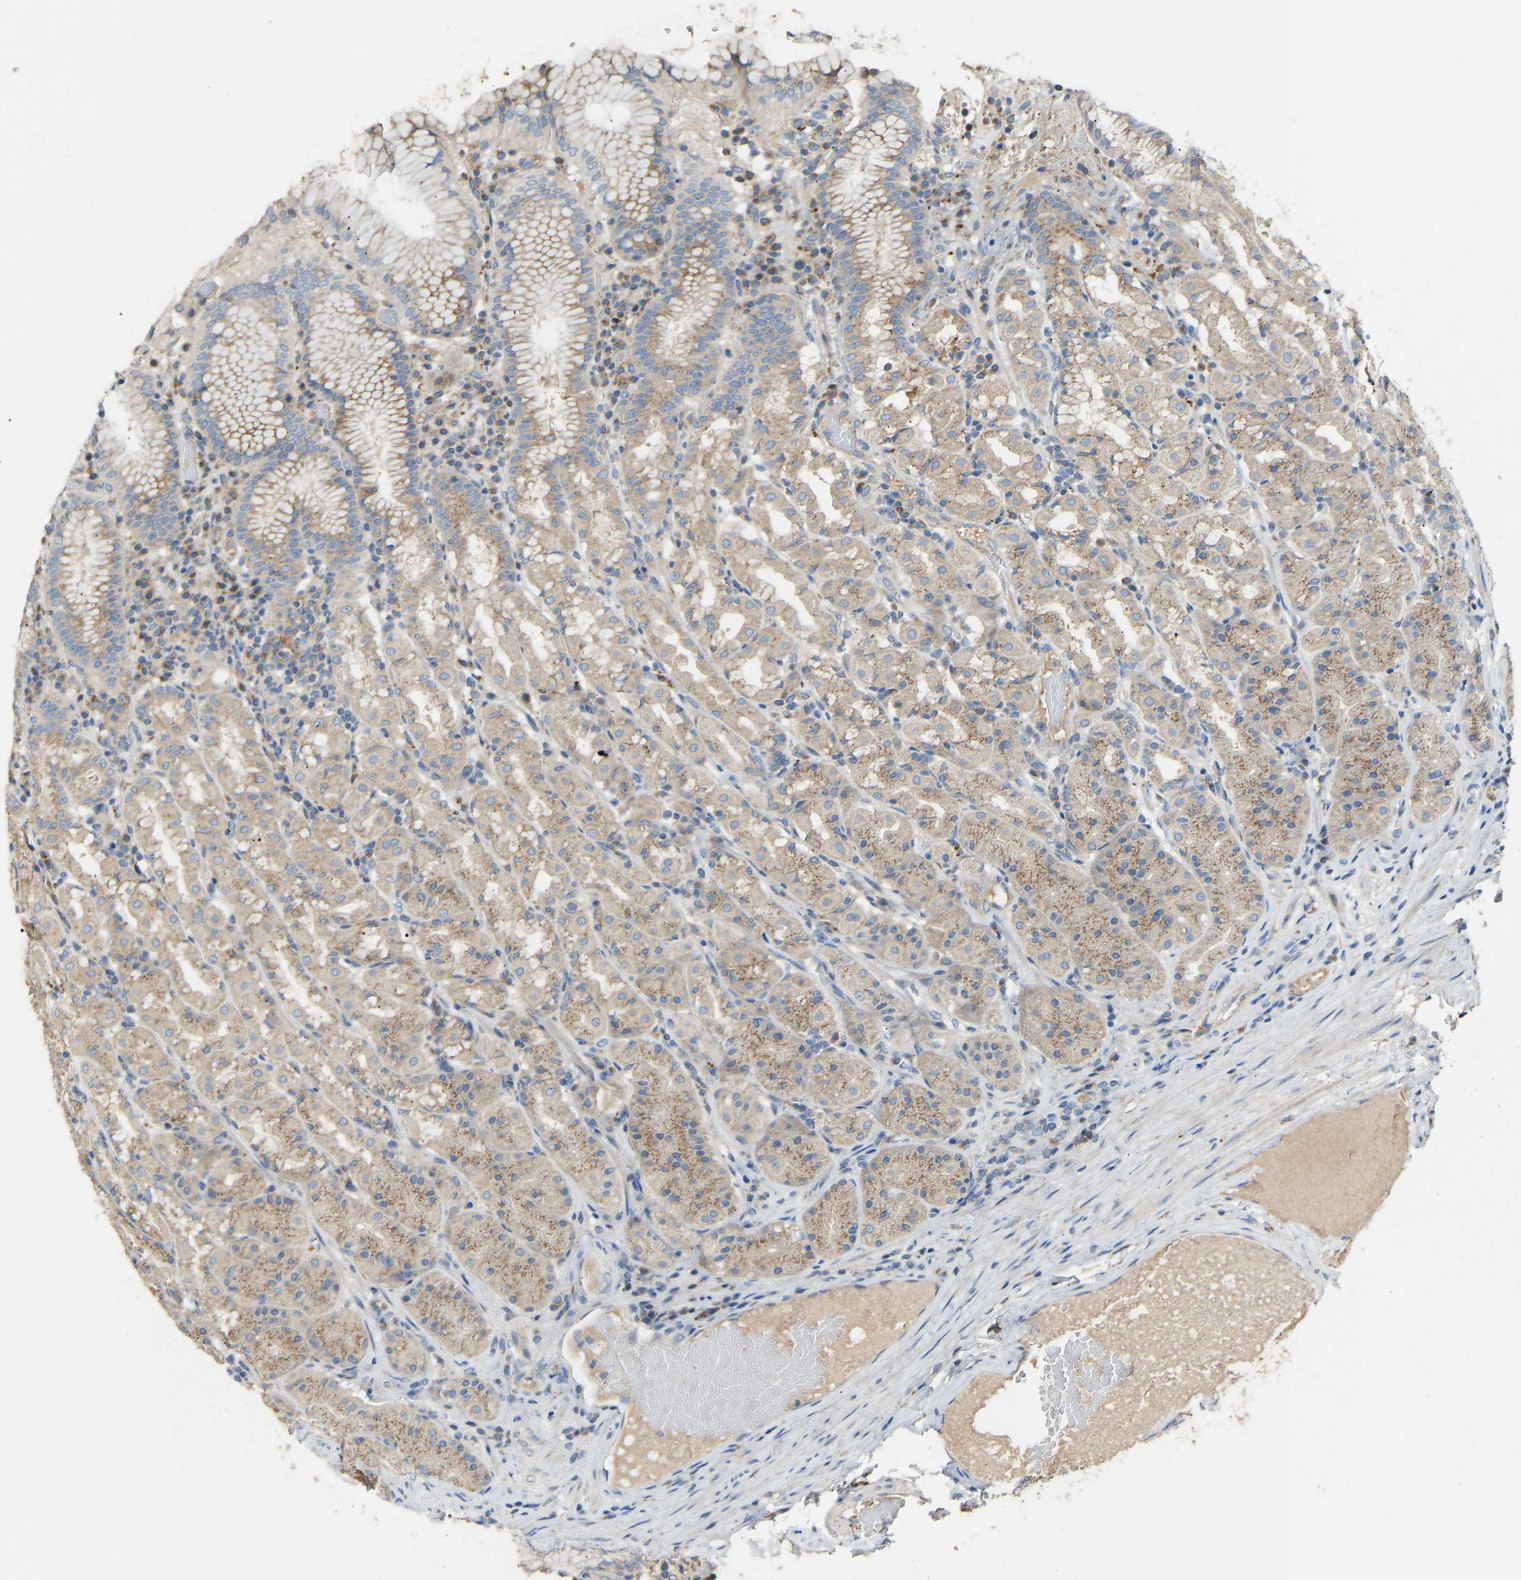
{"staining": {"intensity": "moderate", "quantity": "25%-75%", "location": "cytoplasmic/membranous"}, "tissue": "stomach", "cell_type": "Glandular cells", "image_type": "normal", "snomed": [{"axis": "morphology", "description": "Normal tissue, NOS"}, {"axis": "topography", "description": "Stomach"}, {"axis": "topography", "description": "Stomach, lower"}], "caption": "Immunohistochemical staining of unremarkable human stomach shows 25%-75% levels of moderate cytoplasmic/membranous protein positivity in approximately 25%-75% of glandular cells. Using DAB (brown) and hematoxylin (blue) stains, captured at high magnification using brightfield microscopy.", "gene": "RGP1", "patient": {"sex": "female", "age": 56}}